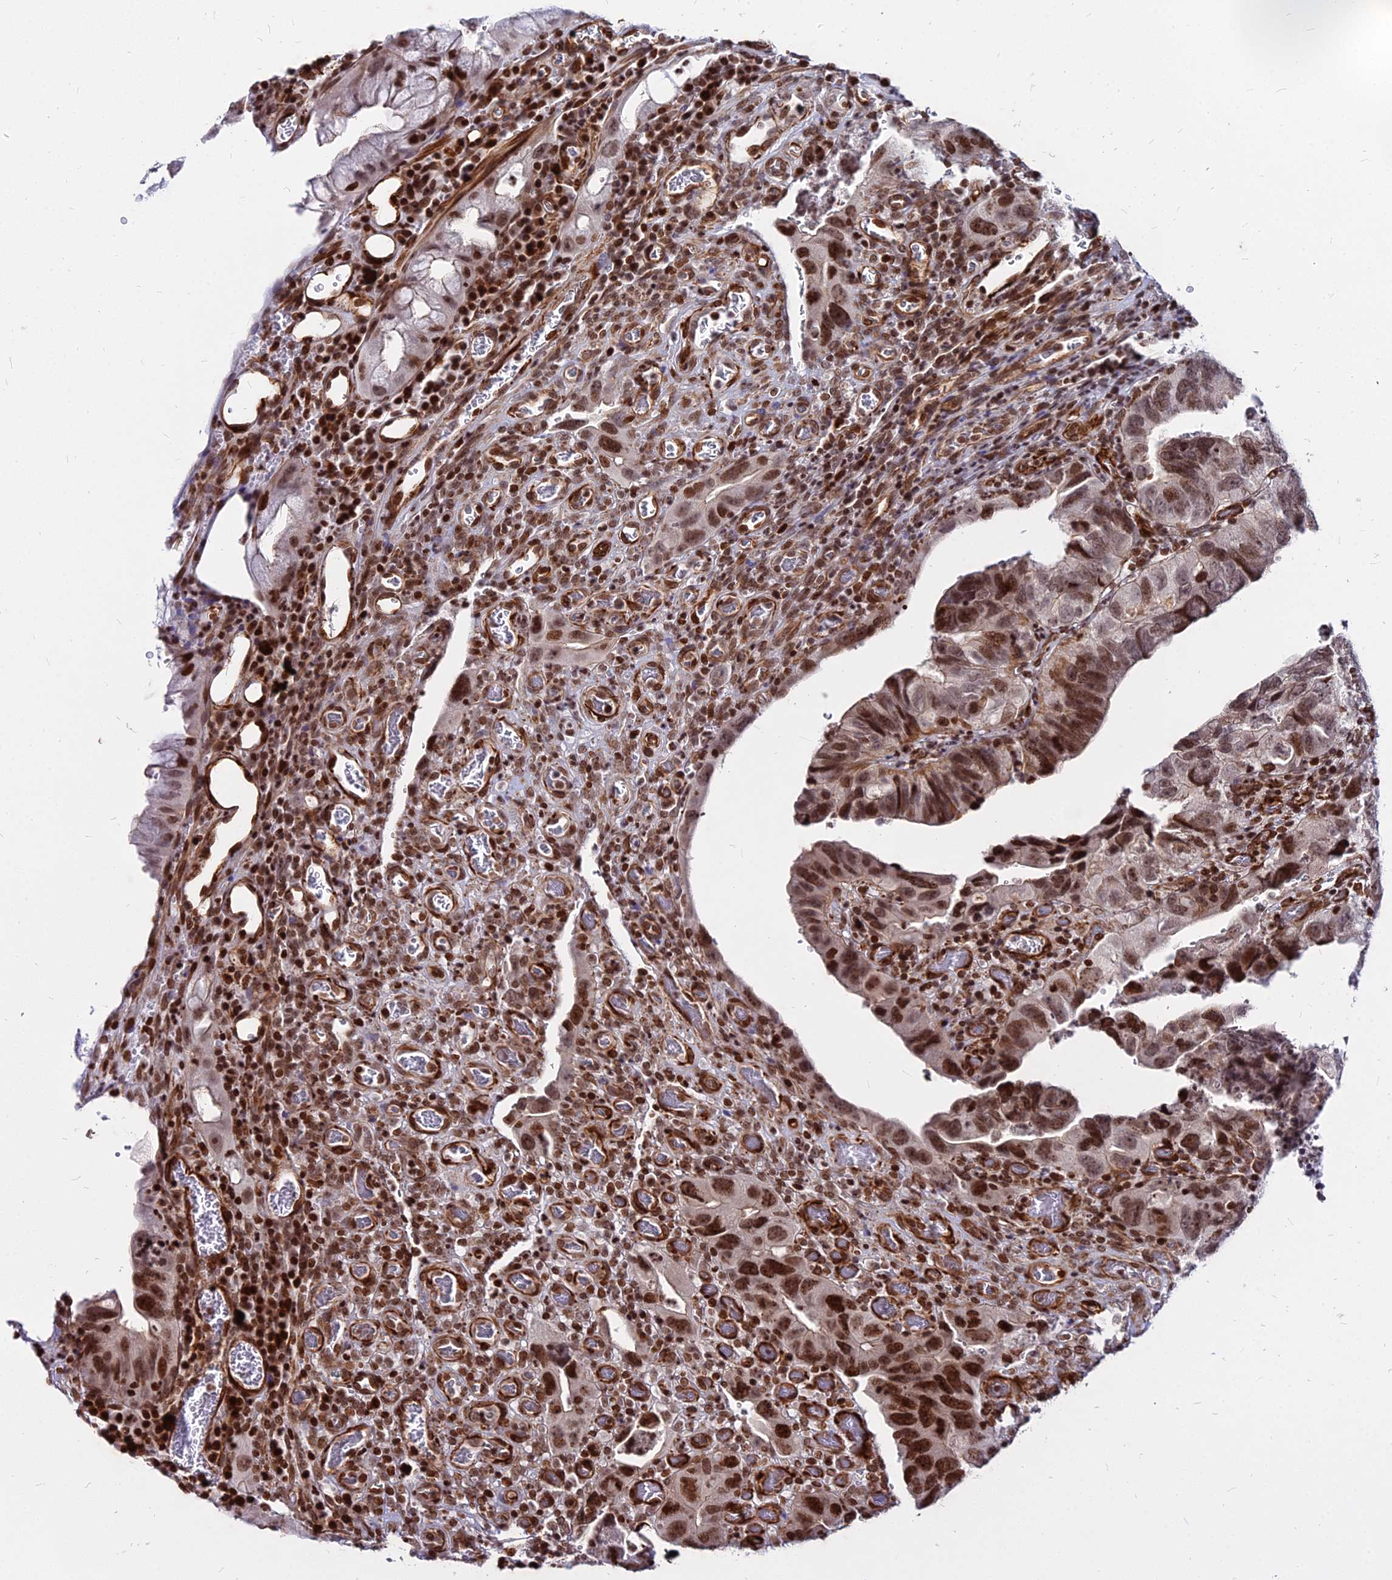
{"staining": {"intensity": "strong", "quantity": ">75%", "location": "nuclear"}, "tissue": "colorectal cancer", "cell_type": "Tumor cells", "image_type": "cancer", "snomed": [{"axis": "morphology", "description": "Adenocarcinoma, NOS"}, {"axis": "topography", "description": "Rectum"}], "caption": "Immunohistochemical staining of human colorectal adenocarcinoma shows high levels of strong nuclear expression in approximately >75% of tumor cells.", "gene": "NYAP2", "patient": {"sex": "male", "age": 63}}